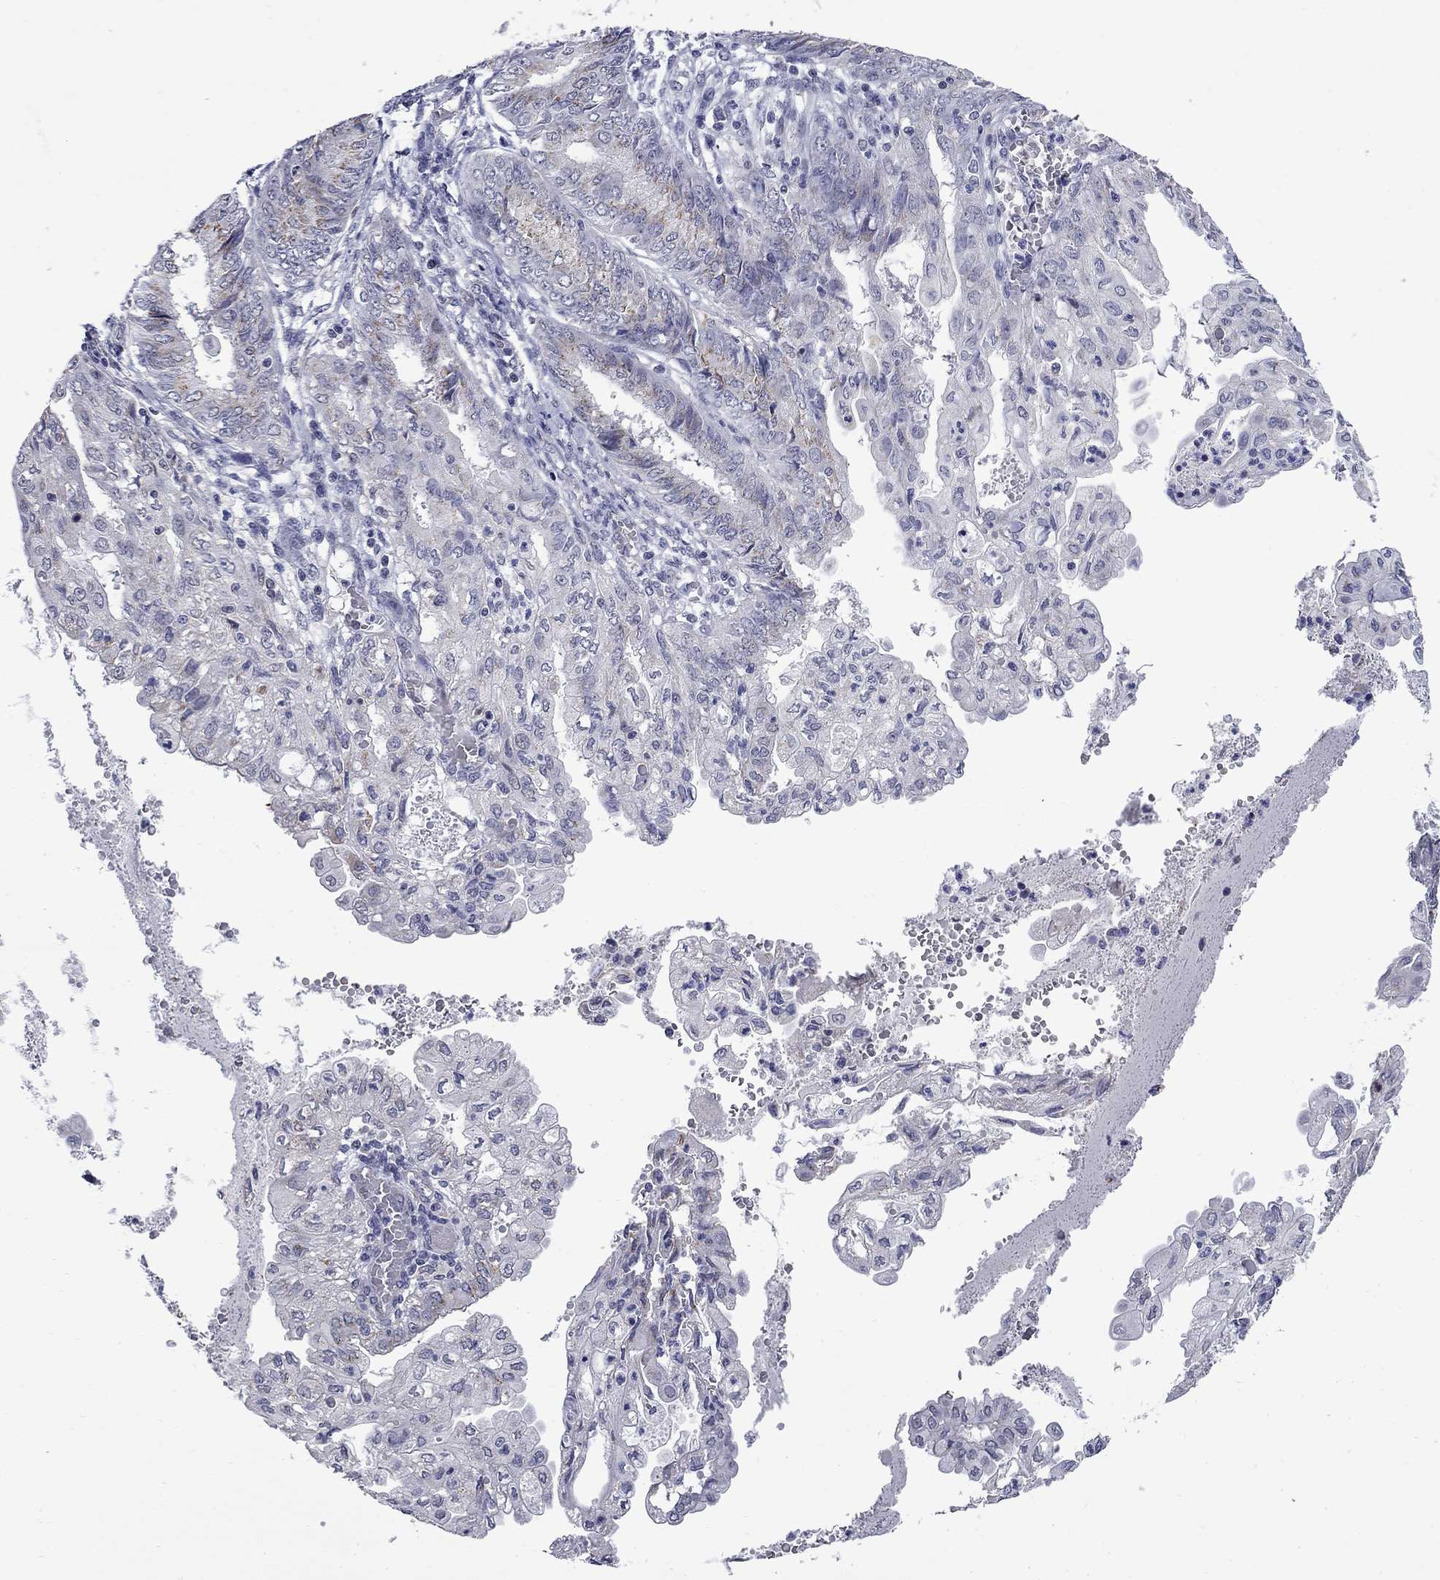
{"staining": {"intensity": "weak", "quantity": "<25%", "location": "cytoplasmic/membranous"}, "tissue": "endometrial cancer", "cell_type": "Tumor cells", "image_type": "cancer", "snomed": [{"axis": "morphology", "description": "Adenocarcinoma, NOS"}, {"axis": "topography", "description": "Endometrium"}], "caption": "Tumor cells are negative for protein expression in human endometrial adenocarcinoma.", "gene": "HTR4", "patient": {"sex": "female", "age": 68}}